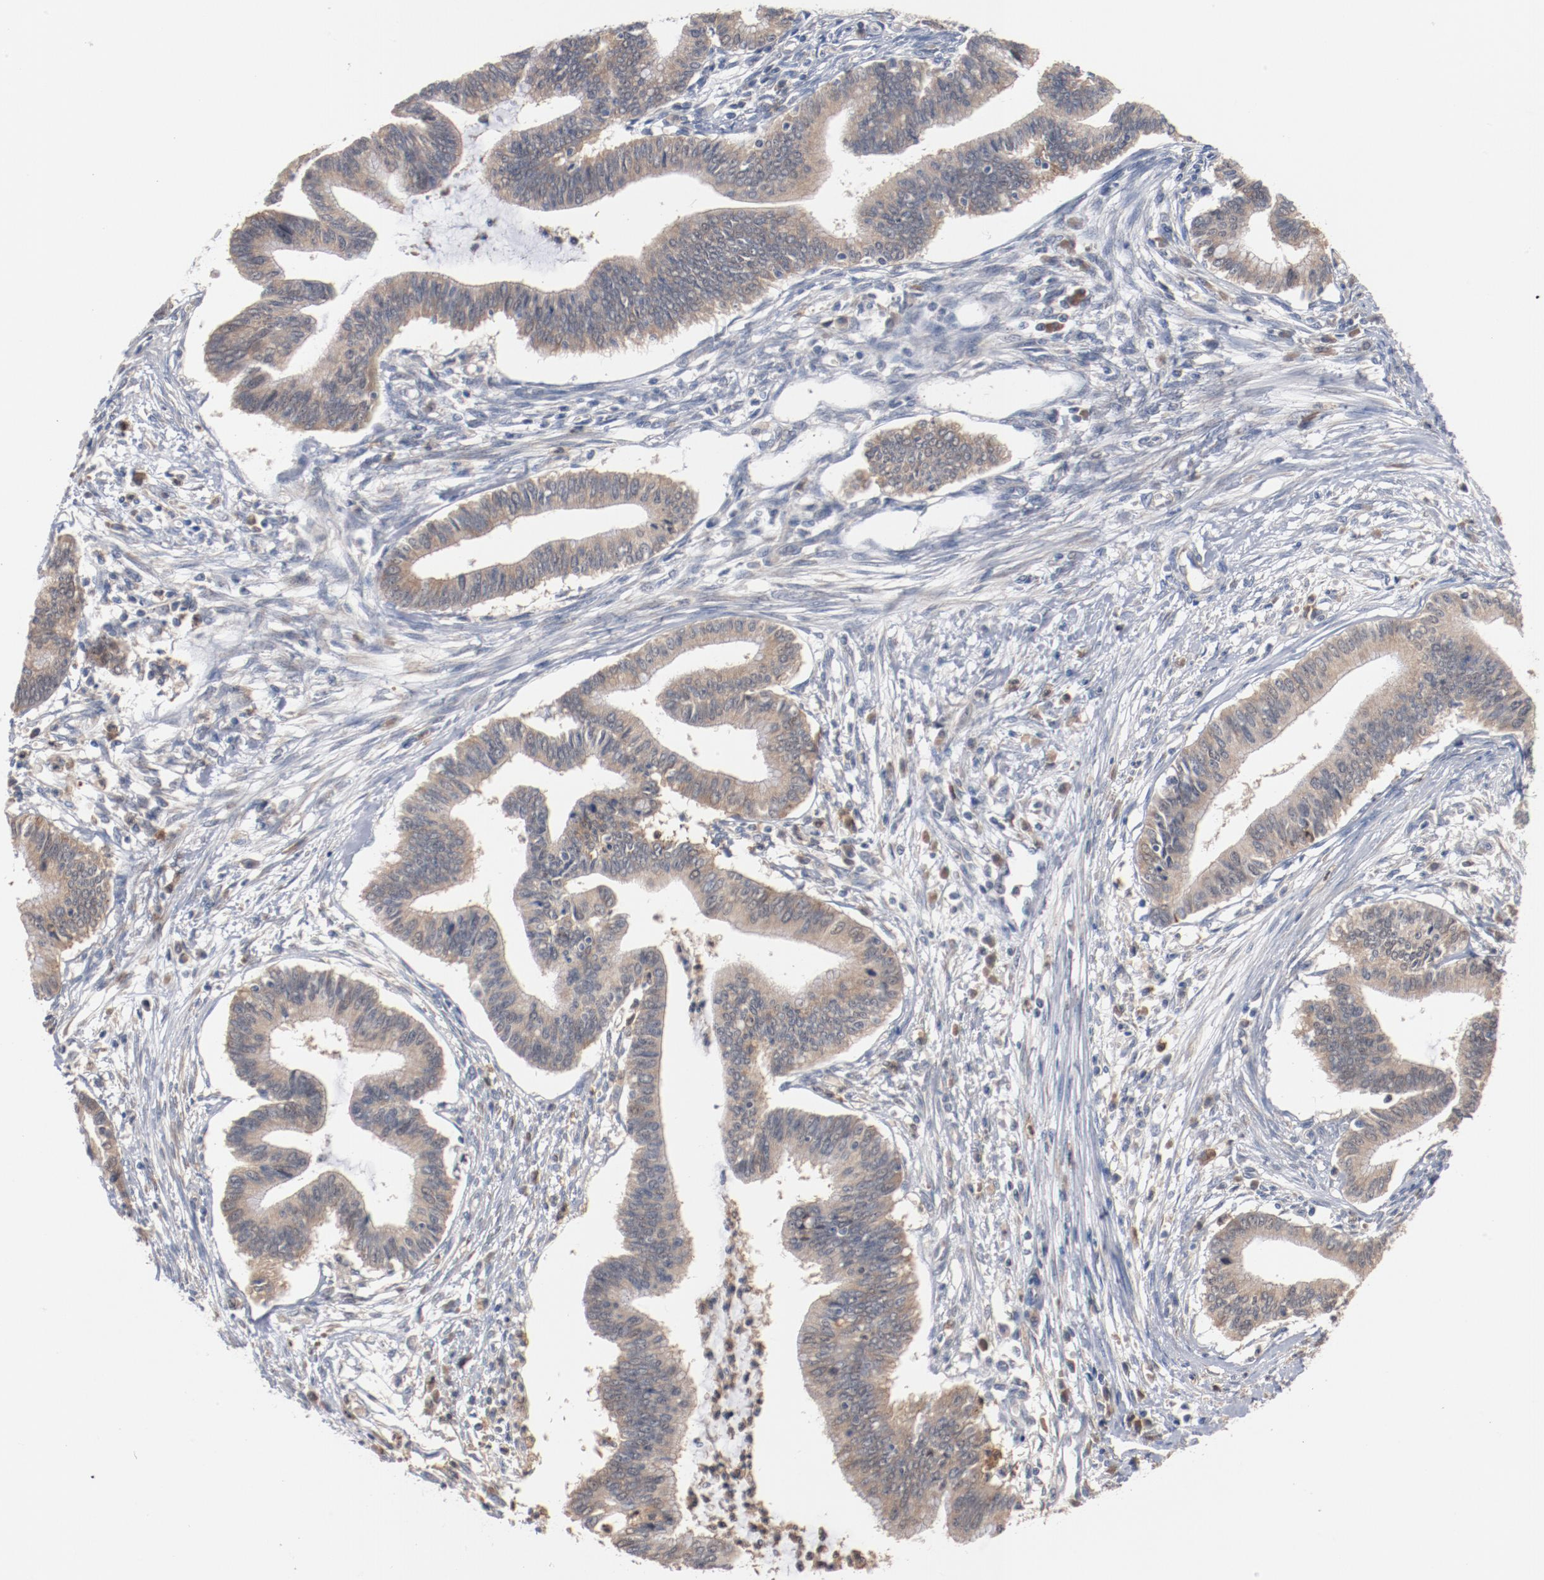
{"staining": {"intensity": "weak", "quantity": ">75%", "location": "cytoplasmic/membranous"}, "tissue": "cervical cancer", "cell_type": "Tumor cells", "image_type": "cancer", "snomed": [{"axis": "morphology", "description": "Adenocarcinoma, NOS"}, {"axis": "topography", "description": "Cervix"}], "caption": "A micrograph of cervical cancer stained for a protein displays weak cytoplasmic/membranous brown staining in tumor cells. Nuclei are stained in blue.", "gene": "RNASE11", "patient": {"sex": "female", "age": 36}}